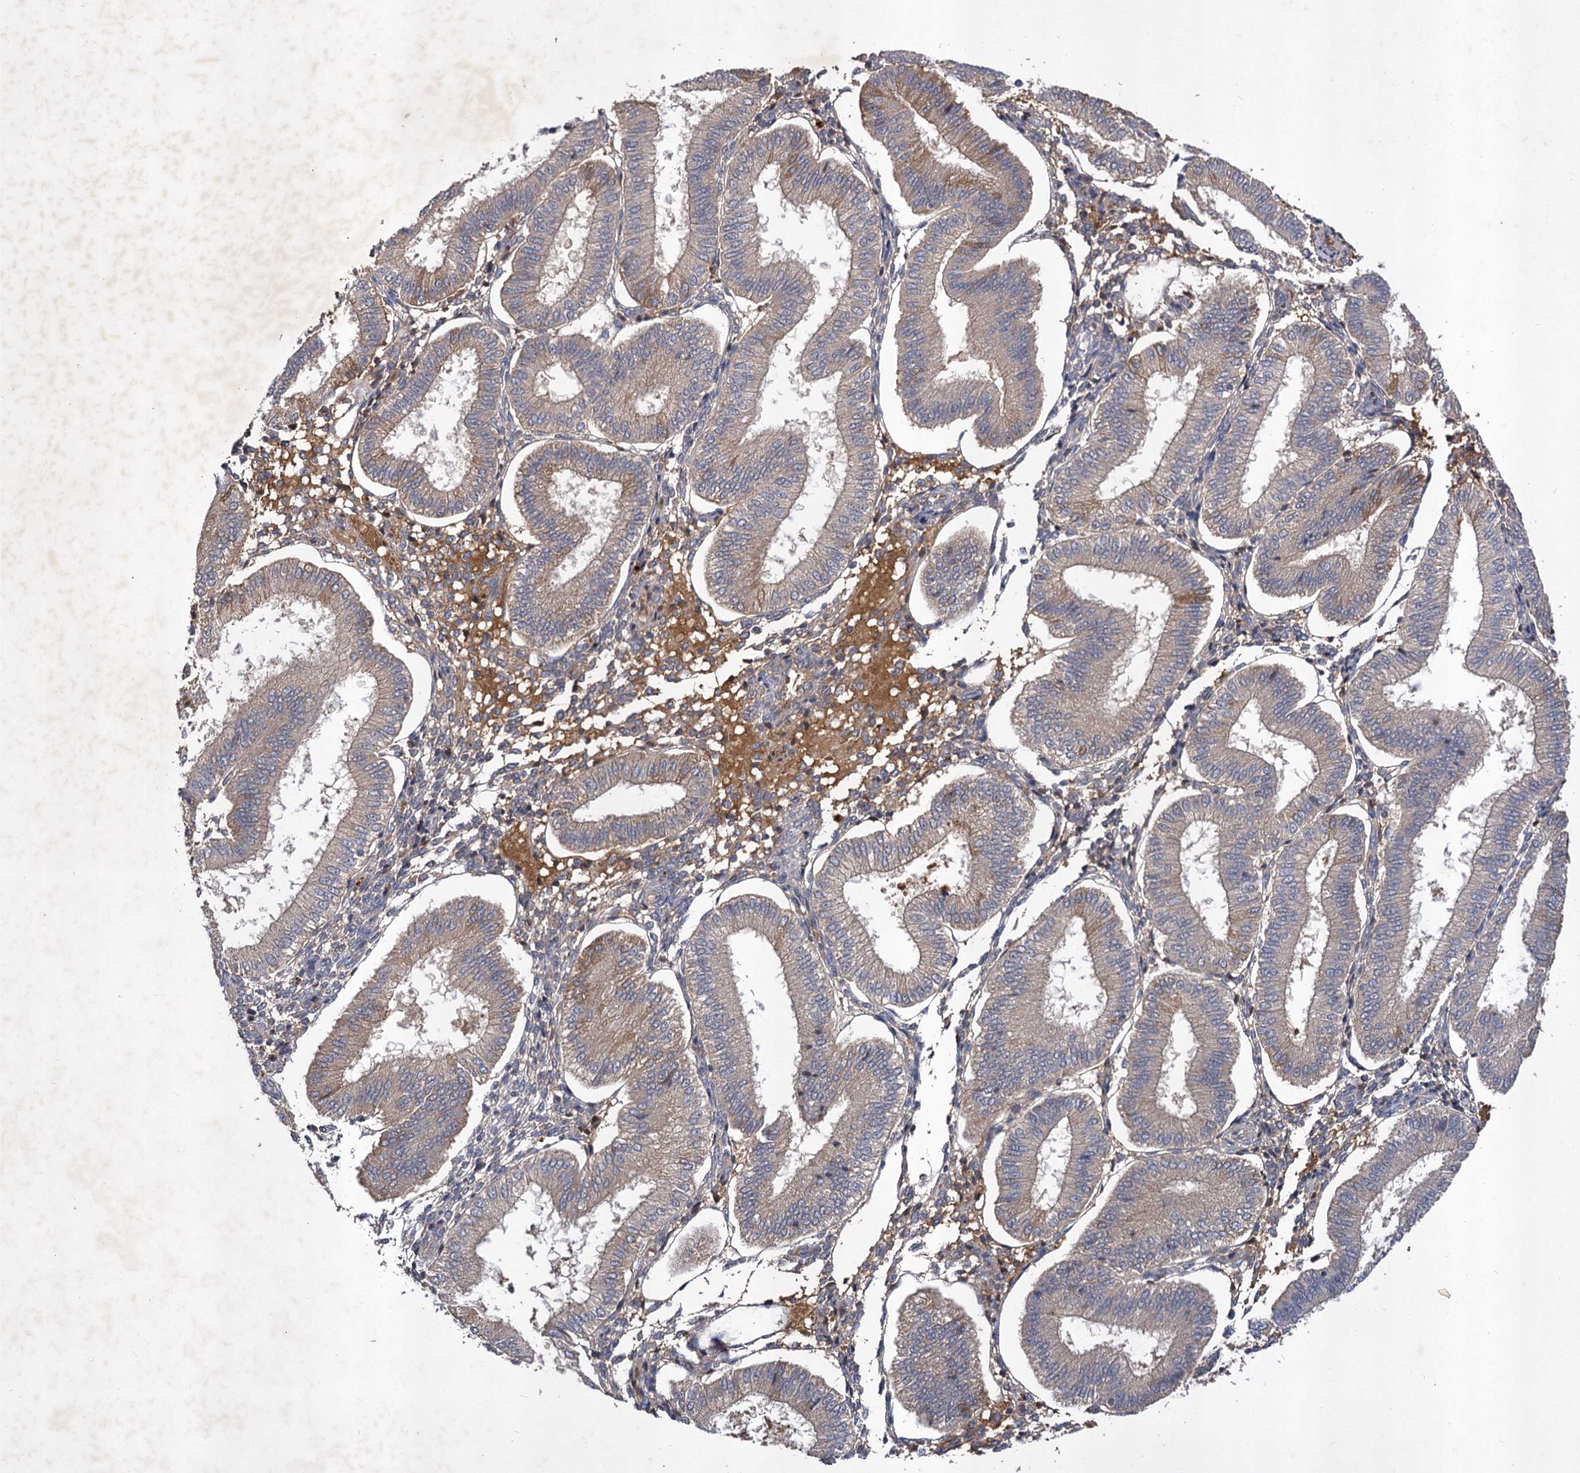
{"staining": {"intensity": "weak", "quantity": "<25%", "location": "cytoplasmic/membranous"}, "tissue": "endometrium", "cell_type": "Cells in endometrial stroma", "image_type": "normal", "snomed": [{"axis": "morphology", "description": "Normal tissue, NOS"}, {"axis": "topography", "description": "Endometrium"}], "caption": "Protein analysis of normal endometrium shows no significant staining in cells in endometrial stroma. (DAB (3,3'-diaminobenzidine) immunohistochemistry (IHC) with hematoxylin counter stain).", "gene": "USP50", "patient": {"sex": "female", "age": 39}}